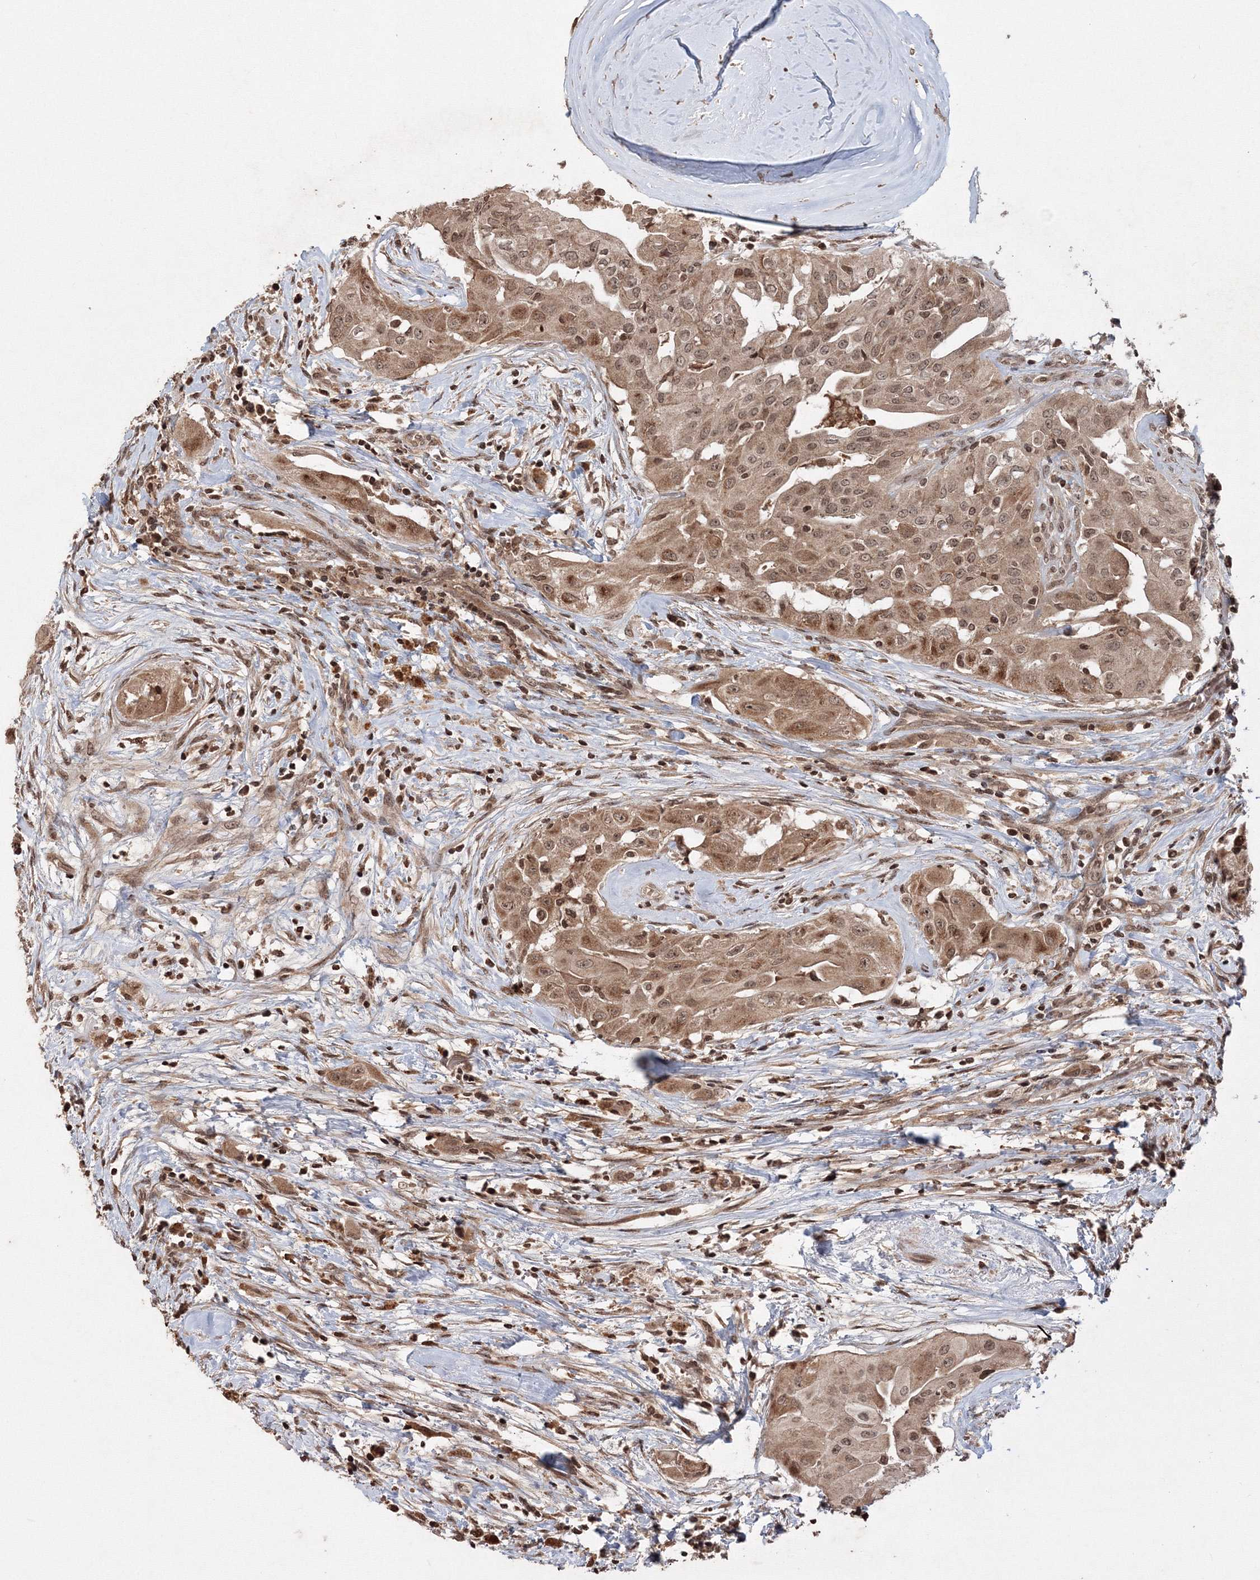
{"staining": {"intensity": "moderate", "quantity": ">75%", "location": "cytoplasmic/membranous,nuclear"}, "tissue": "thyroid cancer", "cell_type": "Tumor cells", "image_type": "cancer", "snomed": [{"axis": "morphology", "description": "Papillary adenocarcinoma, NOS"}, {"axis": "topography", "description": "Thyroid gland"}], "caption": "High-magnification brightfield microscopy of thyroid cancer (papillary adenocarcinoma) stained with DAB (brown) and counterstained with hematoxylin (blue). tumor cells exhibit moderate cytoplasmic/membranous and nuclear positivity is seen in about>75% of cells.", "gene": "PEX13", "patient": {"sex": "female", "age": 59}}